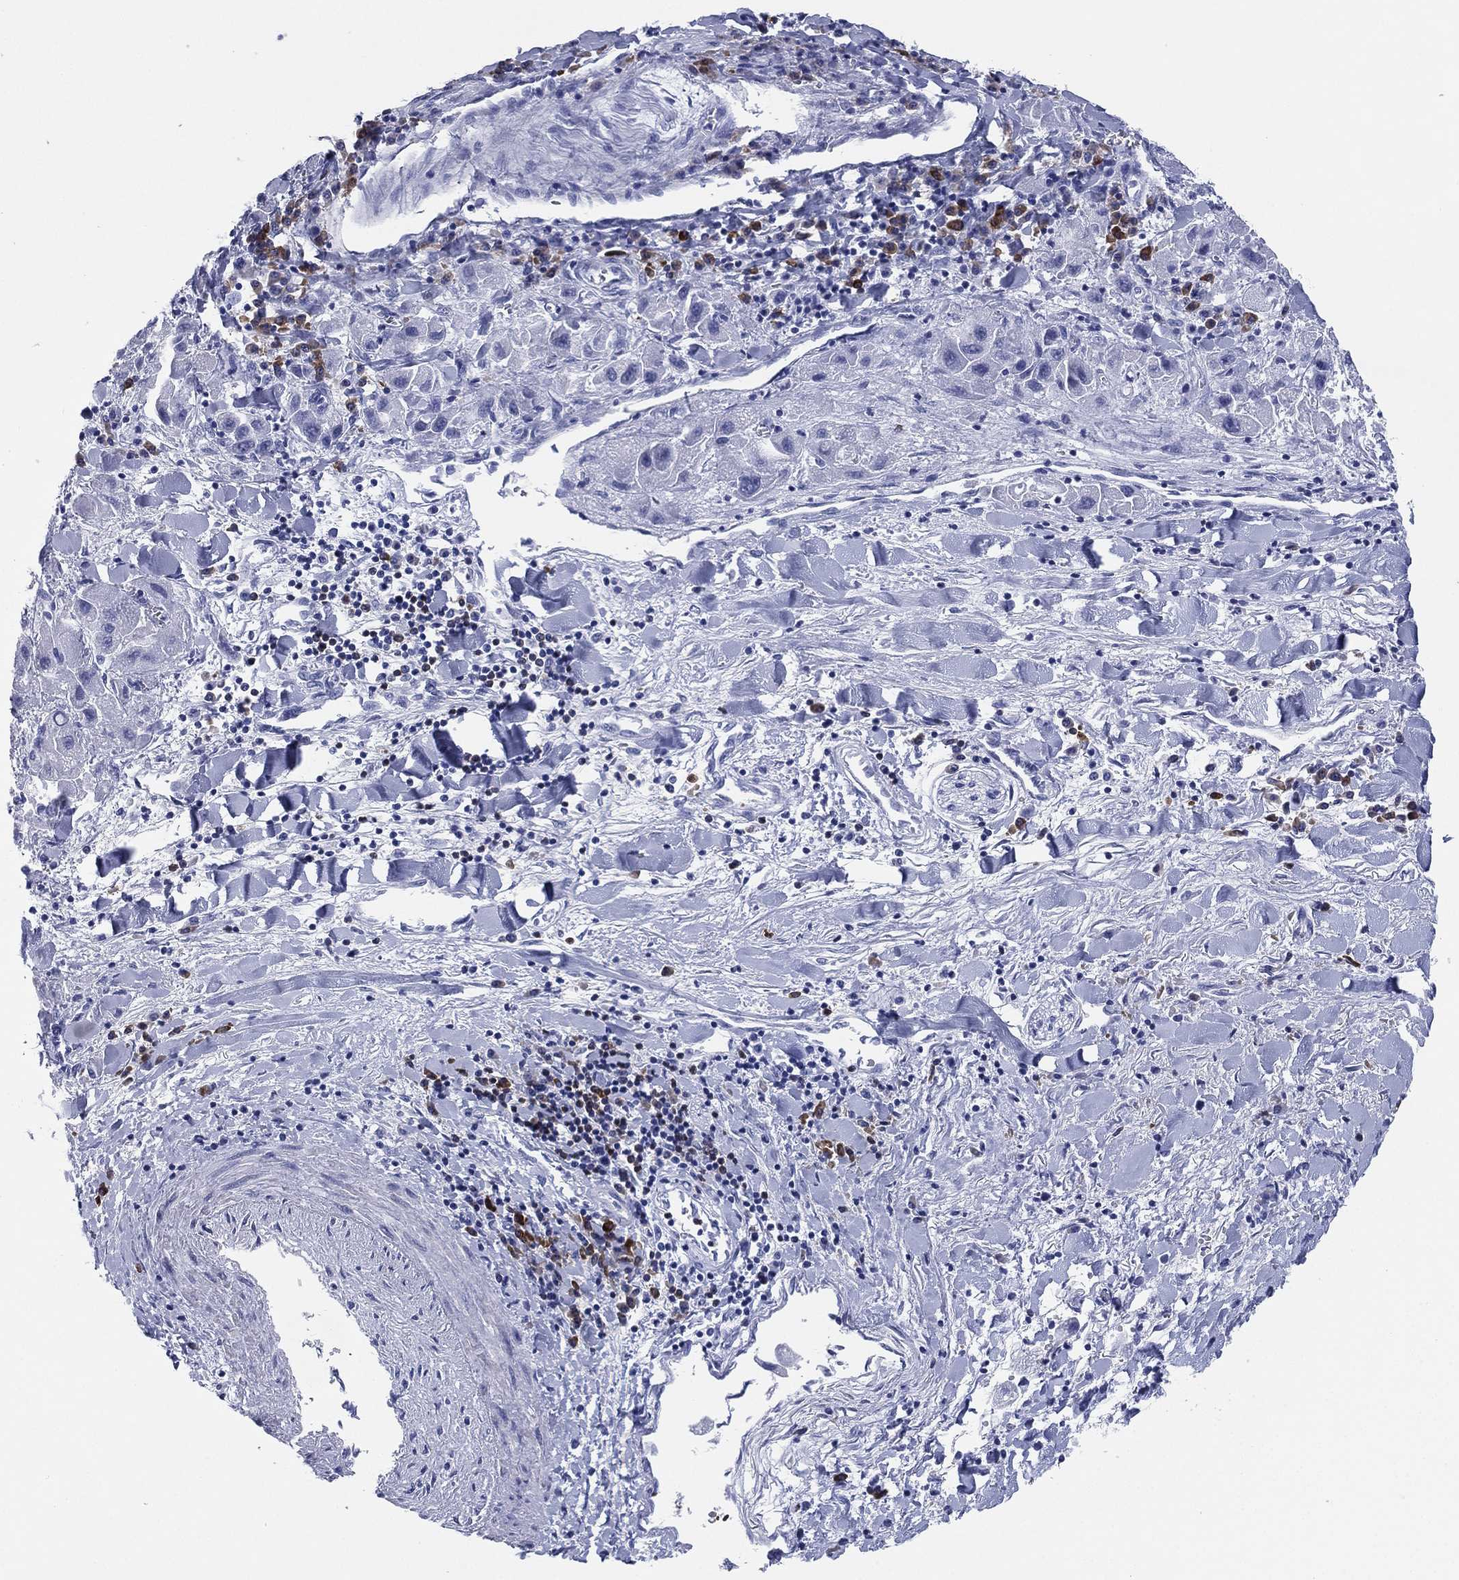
{"staining": {"intensity": "negative", "quantity": "none", "location": "none"}, "tissue": "liver cancer", "cell_type": "Tumor cells", "image_type": "cancer", "snomed": [{"axis": "morphology", "description": "Carcinoma, Hepatocellular, NOS"}, {"axis": "topography", "description": "Liver"}], "caption": "DAB immunohistochemical staining of hepatocellular carcinoma (liver) reveals no significant positivity in tumor cells. (DAB (3,3'-diaminobenzidine) IHC, high magnification).", "gene": "CD79A", "patient": {"sex": "male", "age": 24}}